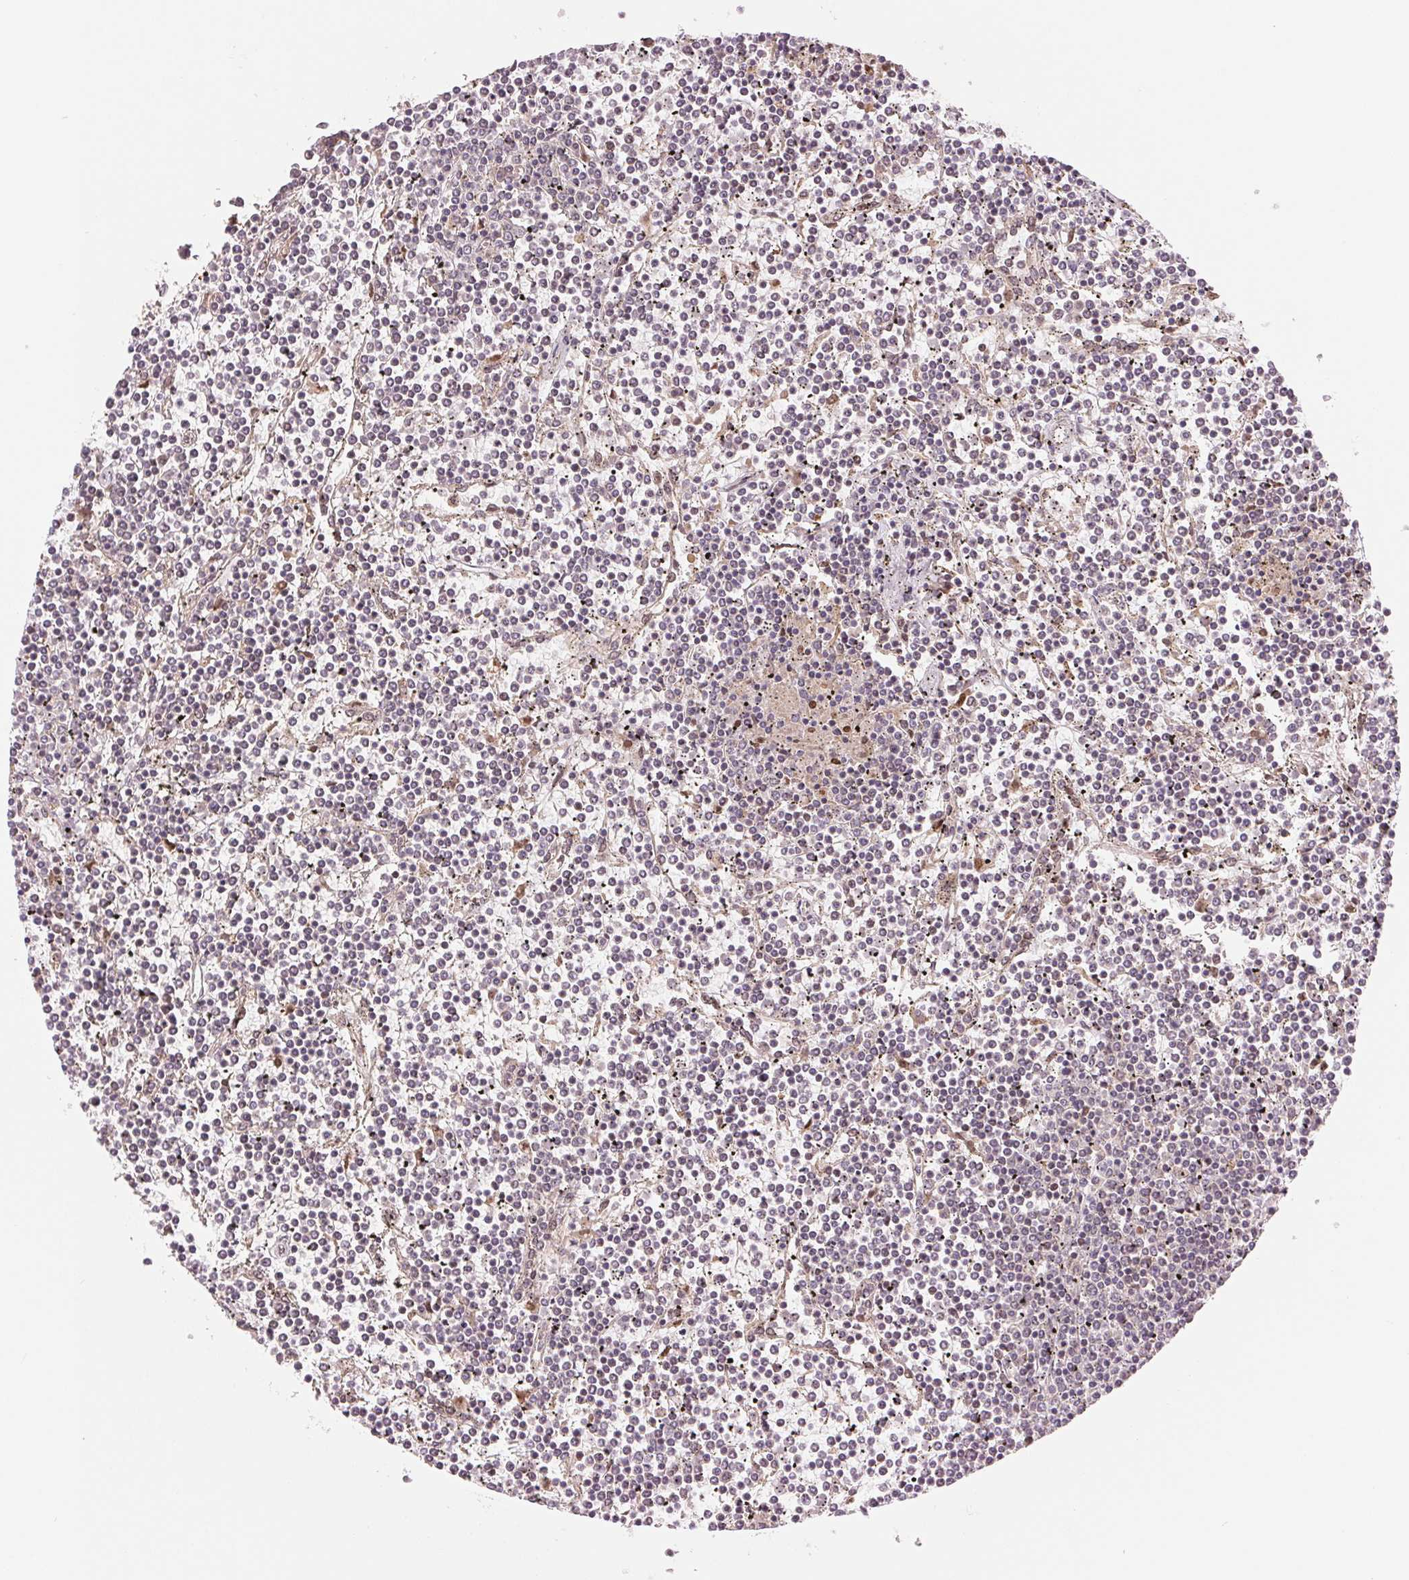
{"staining": {"intensity": "negative", "quantity": "none", "location": "none"}, "tissue": "lymphoma", "cell_type": "Tumor cells", "image_type": "cancer", "snomed": [{"axis": "morphology", "description": "Malignant lymphoma, non-Hodgkin's type, Low grade"}, {"axis": "topography", "description": "Spleen"}], "caption": "This is an immunohistochemistry (IHC) histopathology image of malignant lymphoma, non-Hodgkin's type (low-grade). There is no staining in tumor cells.", "gene": "ERI3", "patient": {"sex": "female", "age": 19}}